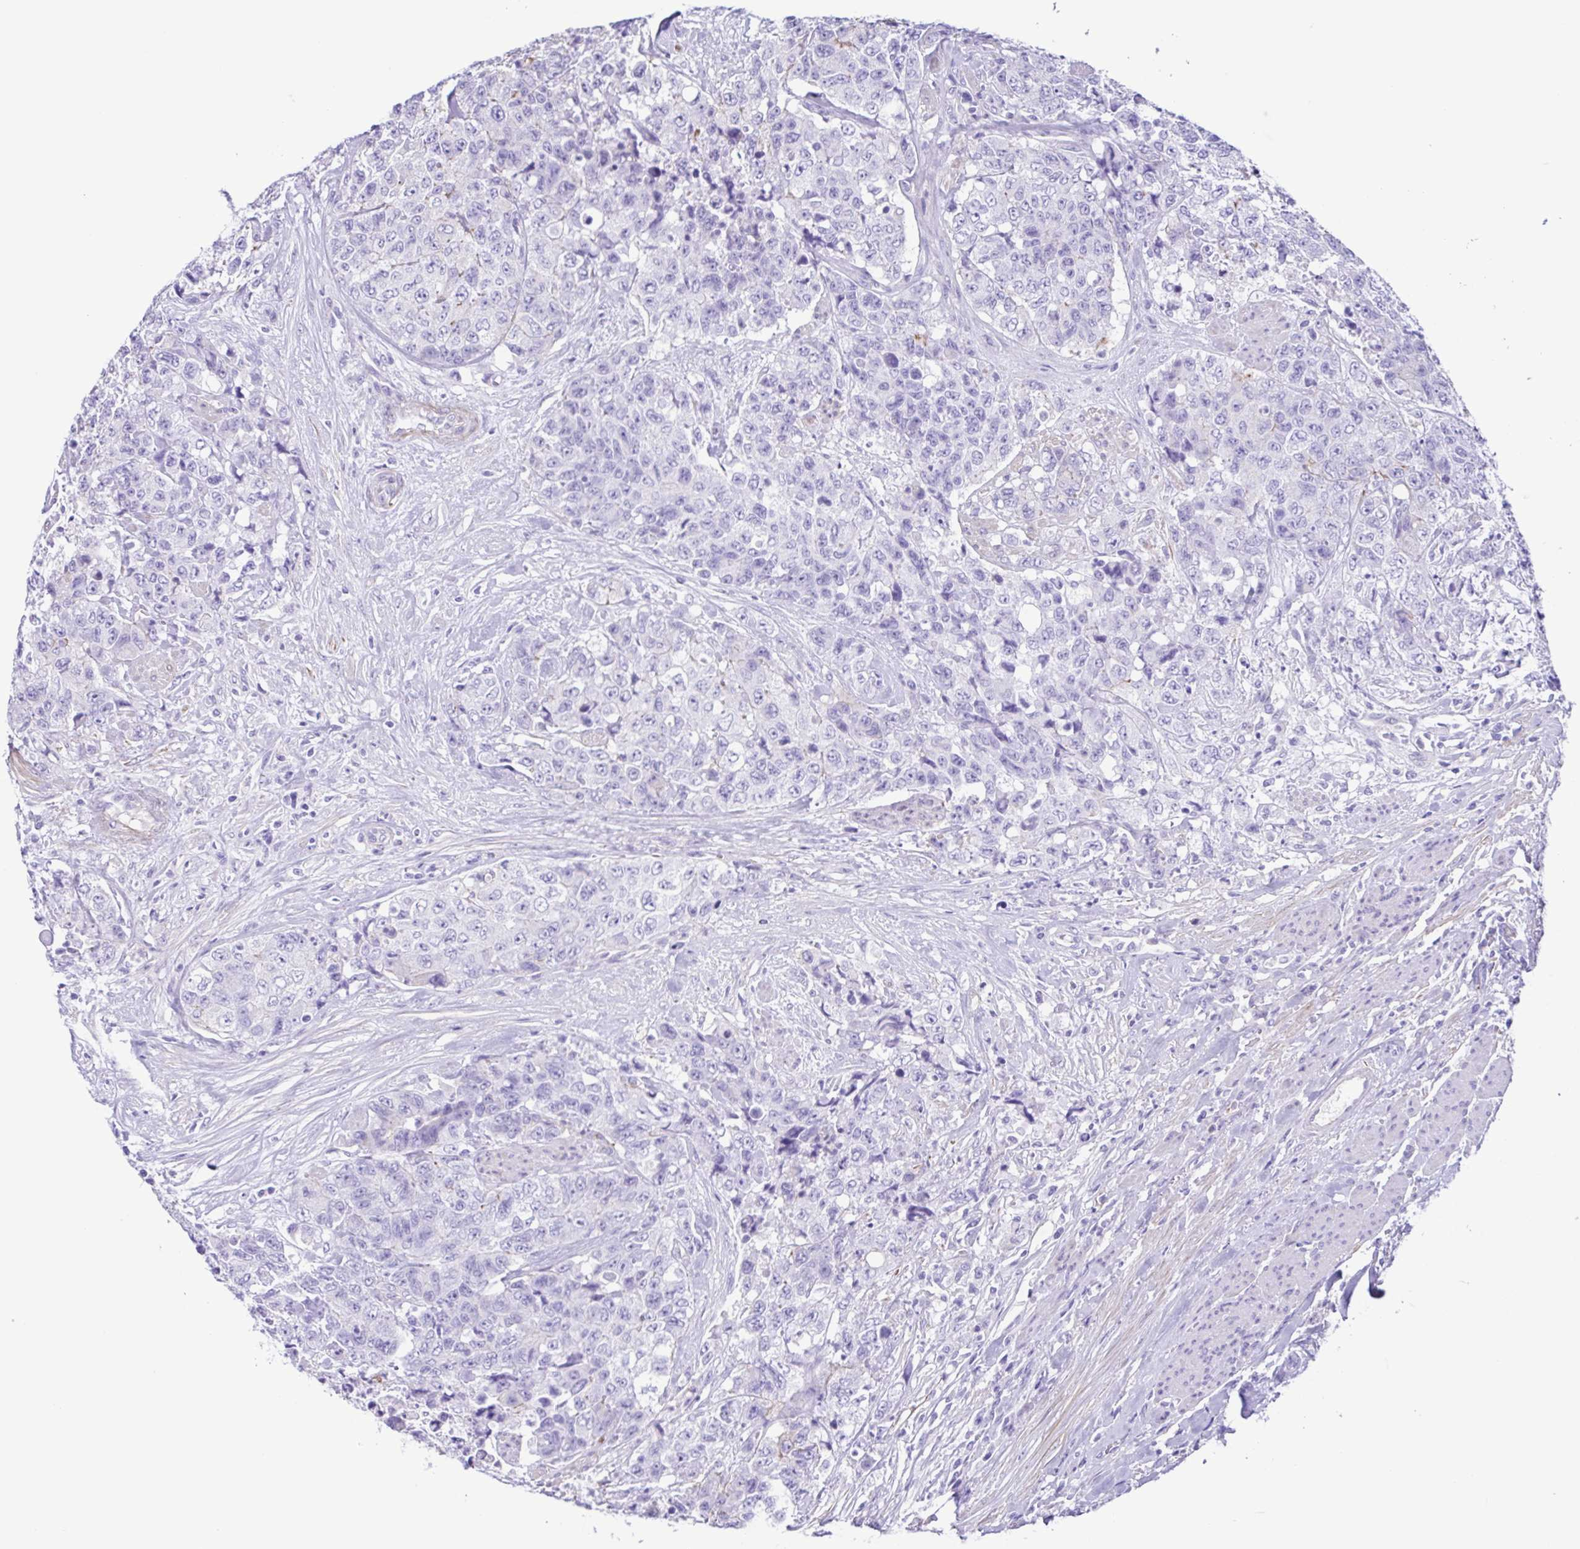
{"staining": {"intensity": "negative", "quantity": "none", "location": "none"}, "tissue": "urothelial cancer", "cell_type": "Tumor cells", "image_type": "cancer", "snomed": [{"axis": "morphology", "description": "Urothelial carcinoma, High grade"}, {"axis": "topography", "description": "Urinary bladder"}], "caption": "IHC of human urothelial carcinoma (high-grade) demonstrates no positivity in tumor cells.", "gene": "CYP11B1", "patient": {"sex": "female", "age": 78}}